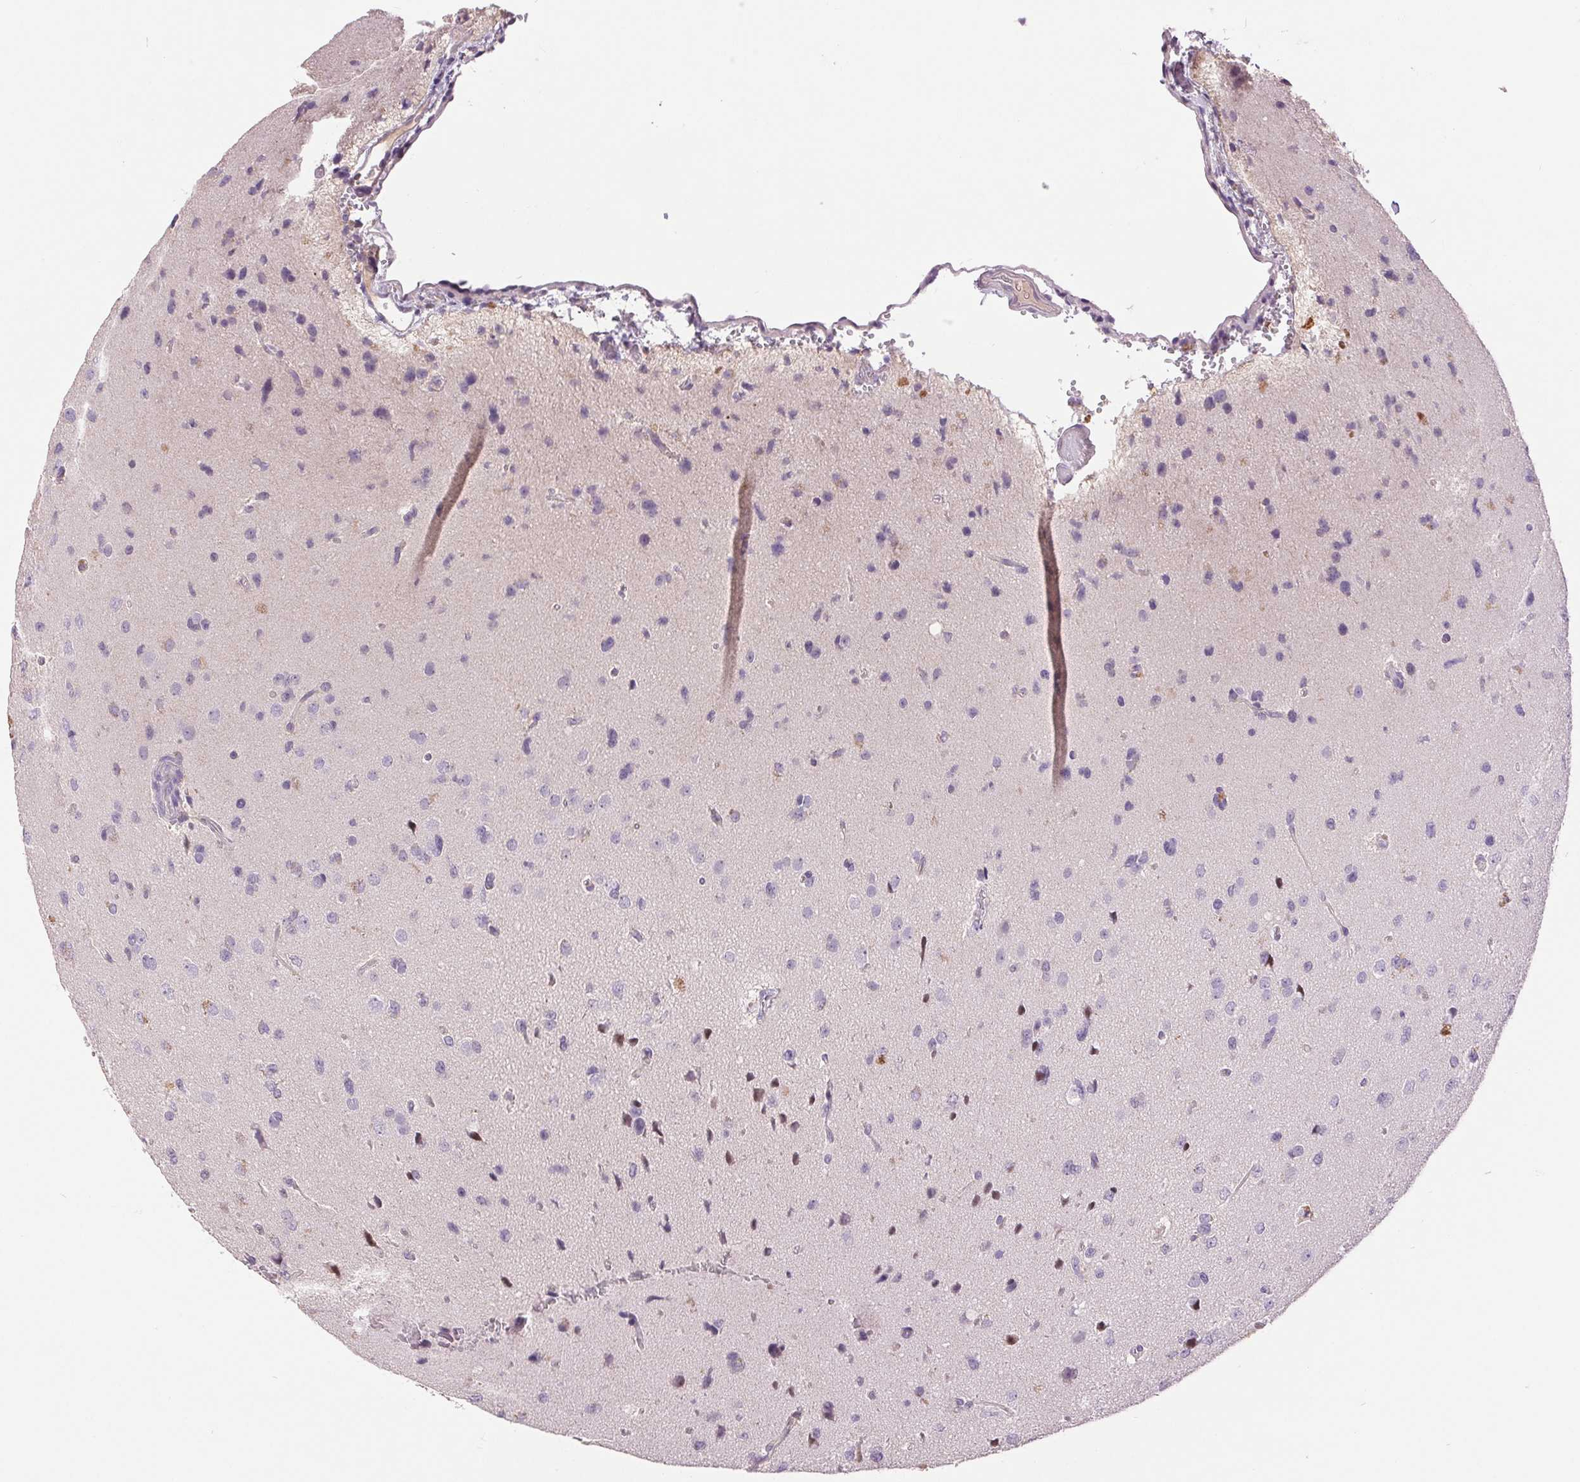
{"staining": {"intensity": "negative", "quantity": "none", "location": "none"}, "tissue": "glioma", "cell_type": "Tumor cells", "image_type": "cancer", "snomed": [{"axis": "morphology", "description": "Glioma, malignant, Low grade"}, {"axis": "topography", "description": "Brain"}], "caption": "High power microscopy image of an immunohistochemistry (IHC) histopathology image of malignant low-grade glioma, revealing no significant staining in tumor cells.", "gene": "FXYD4", "patient": {"sex": "female", "age": 55}}